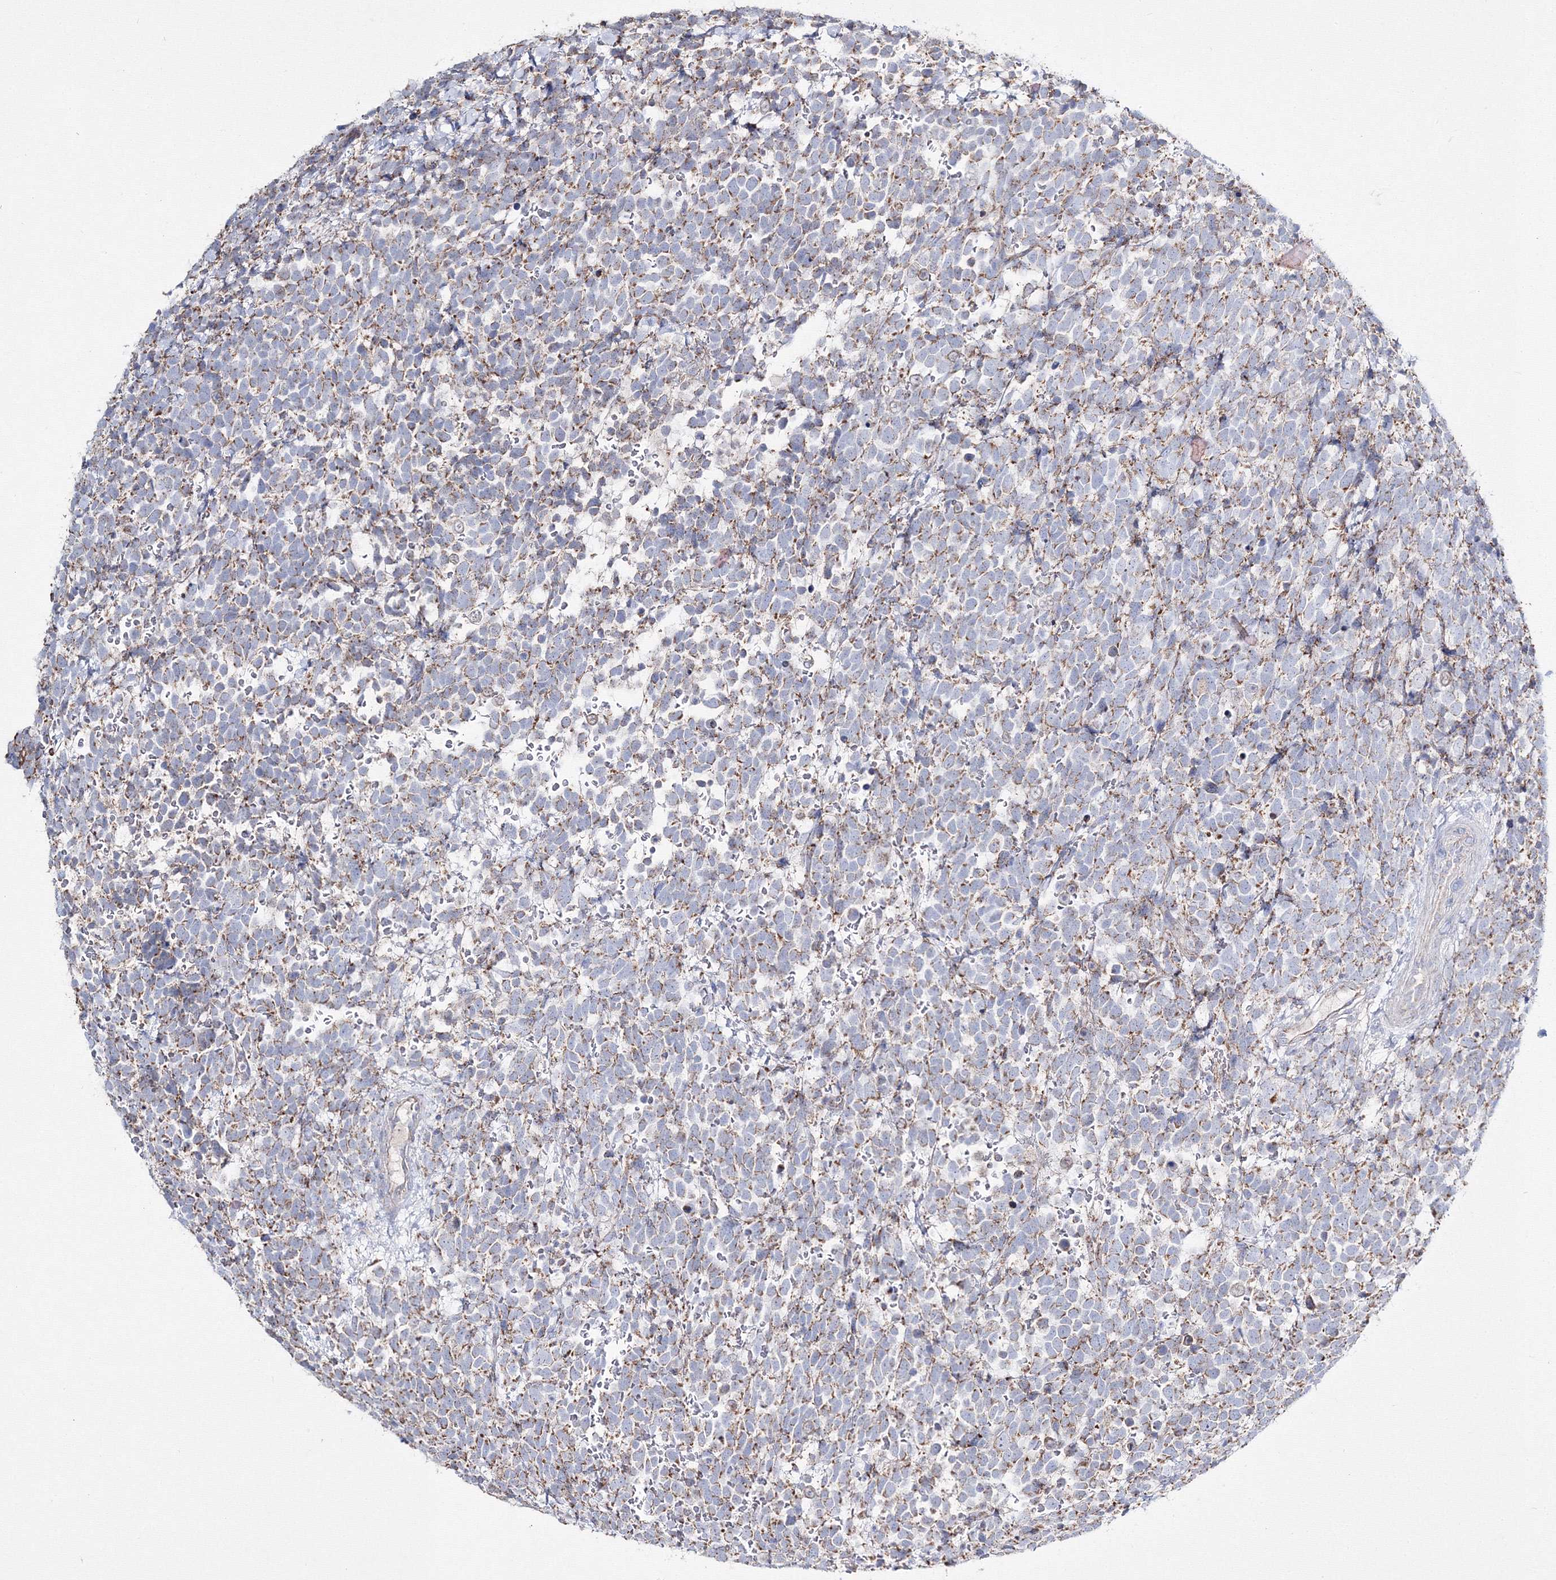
{"staining": {"intensity": "weak", "quantity": ">75%", "location": "cytoplasmic/membranous"}, "tissue": "urothelial cancer", "cell_type": "Tumor cells", "image_type": "cancer", "snomed": [{"axis": "morphology", "description": "Urothelial carcinoma, High grade"}, {"axis": "topography", "description": "Urinary bladder"}], "caption": "Weak cytoplasmic/membranous positivity is identified in about >75% of tumor cells in urothelial cancer.", "gene": "IGSF9", "patient": {"sex": "female", "age": 82}}